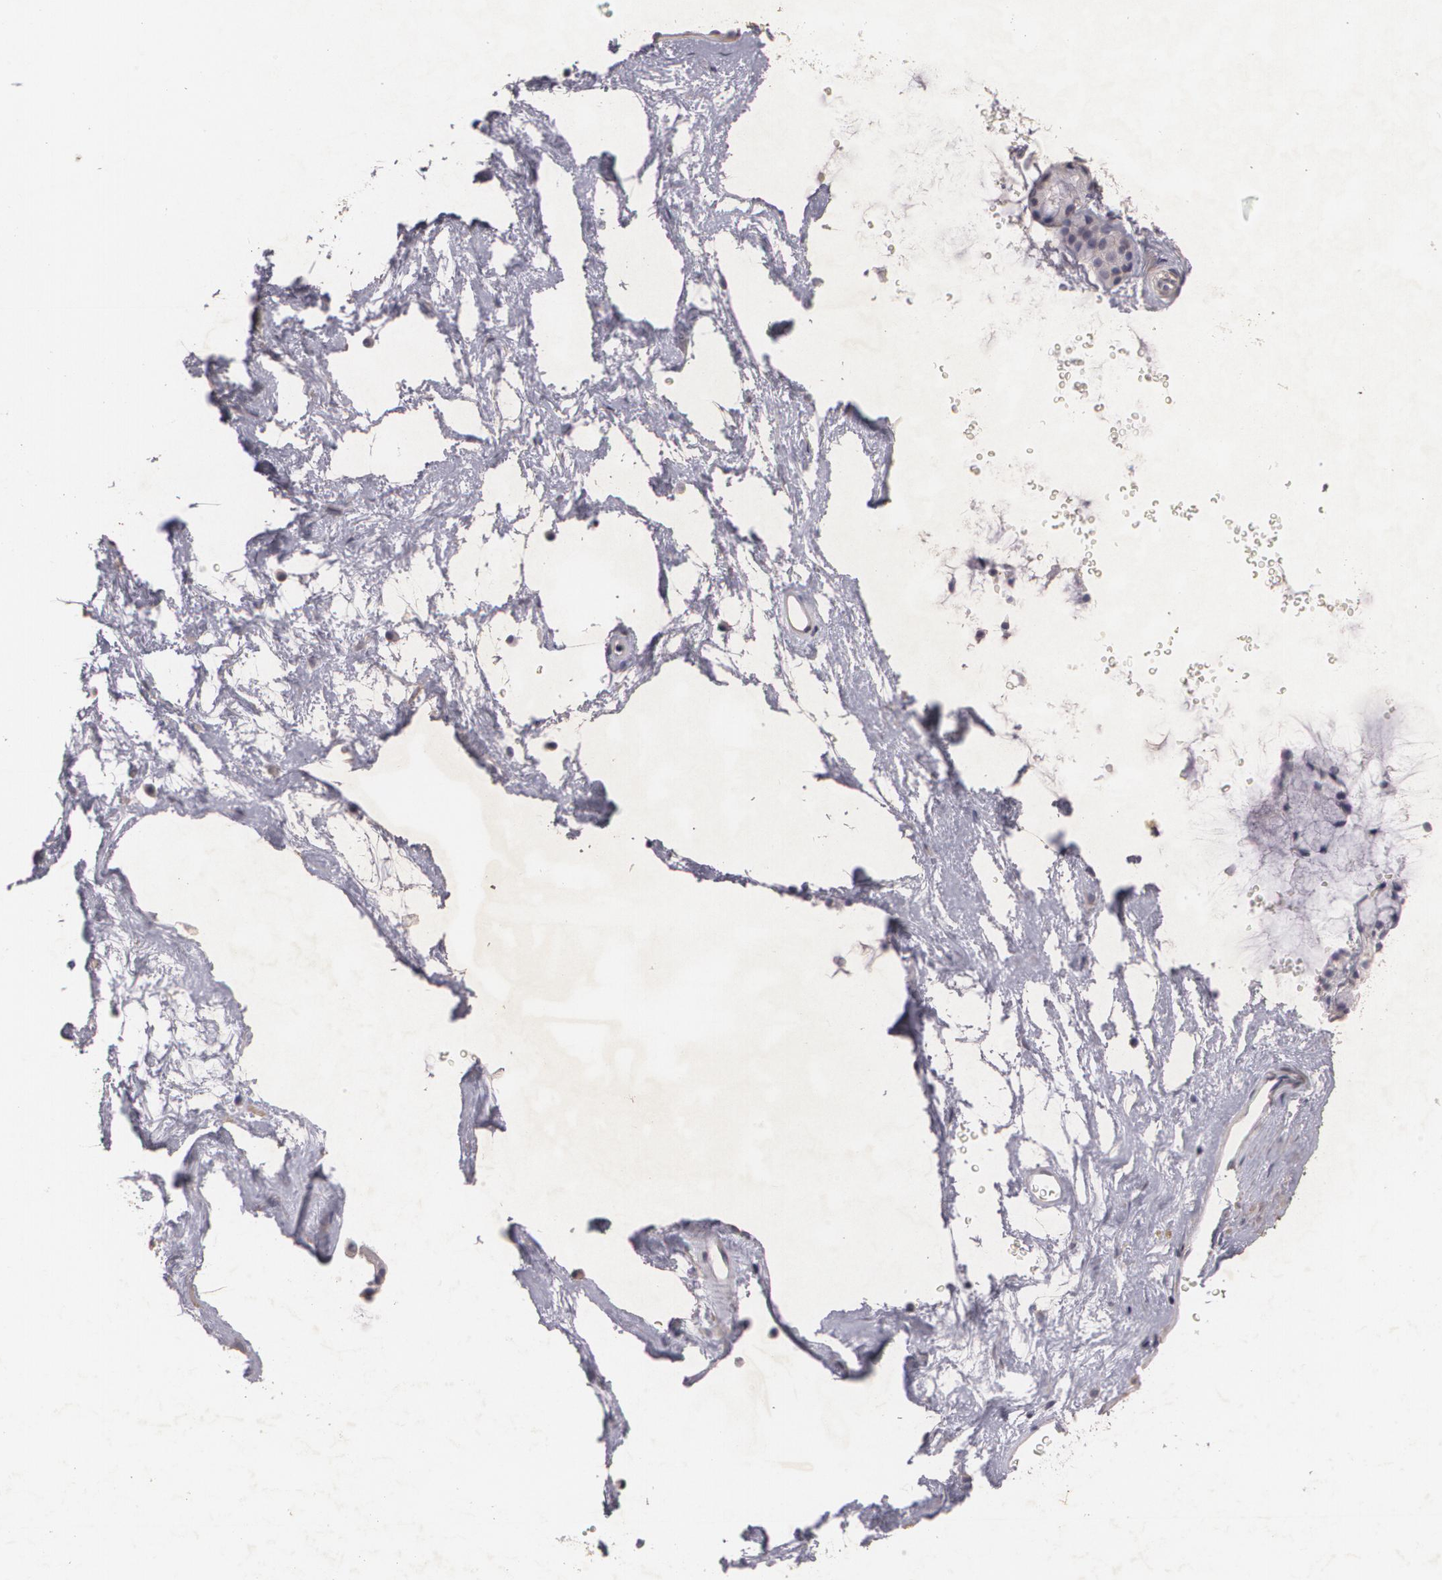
{"staining": {"intensity": "negative", "quantity": "none", "location": "none"}, "tissue": "nasopharynx", "cell_type": "Respiratory epithelial cells", "image_type": "normal", "snomed": [{"axis": "morphology", "description": "Normal tissue, NOS"}, {"axis": "morphology", "description": "Squamous cell carcinoma, NOS"}, {"axis": "topography", "description": "Cartilage tissue"}, {"axis": "topography", "description": "Nasopharynx"}], "caption": "An IHC photomicrograph of benign nasopharynx is shown. There is no staining in respiratory epithelial cells of nasopharynx. Nuclei are stained in blue.", "gene": "KCNA4", "patient": {"sex": "male", "age": 63}}